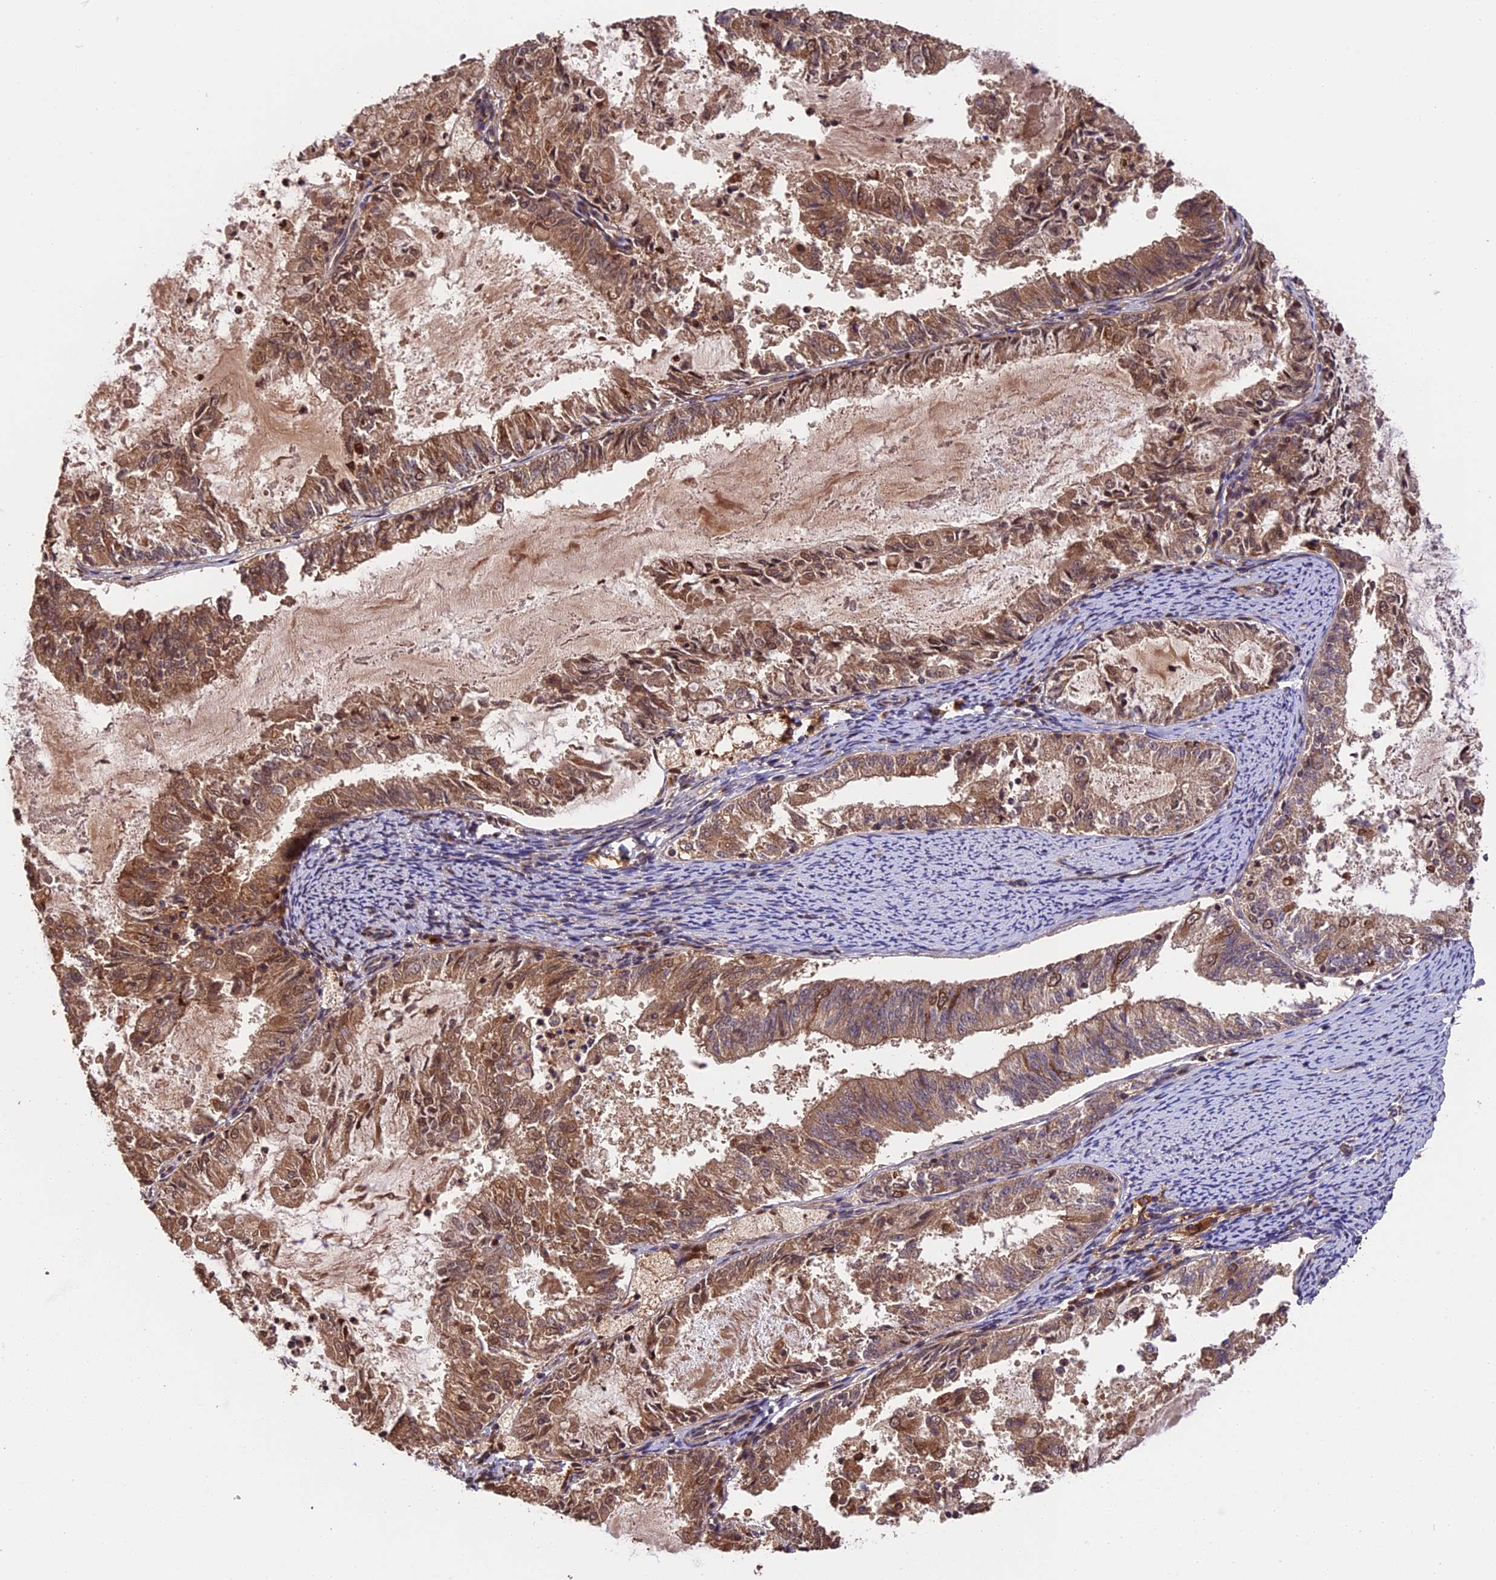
{"staining": {"intensity": "moderate", "quantity": ">75%", "location": "cytoplasmic/membranous,nuclear"}, "tissue": "endometrial cancer", "cell_type": "Tumor cells", "image_type": "cancer", "snomed": [{"axis": "morphology", "description": "Adenocarcinoma, NOS"}, {"axis": "topography", "description": "Endometrium"}], "caption": "Endometrial cancer was stained to show a protein in brown. There is medium levels of moderate cytoplasmic/membranous and nuclear staining in approximately >75% of tumor cells.", "gene": "ESCO1", "patient": {"sex": "female", "age": 57}}